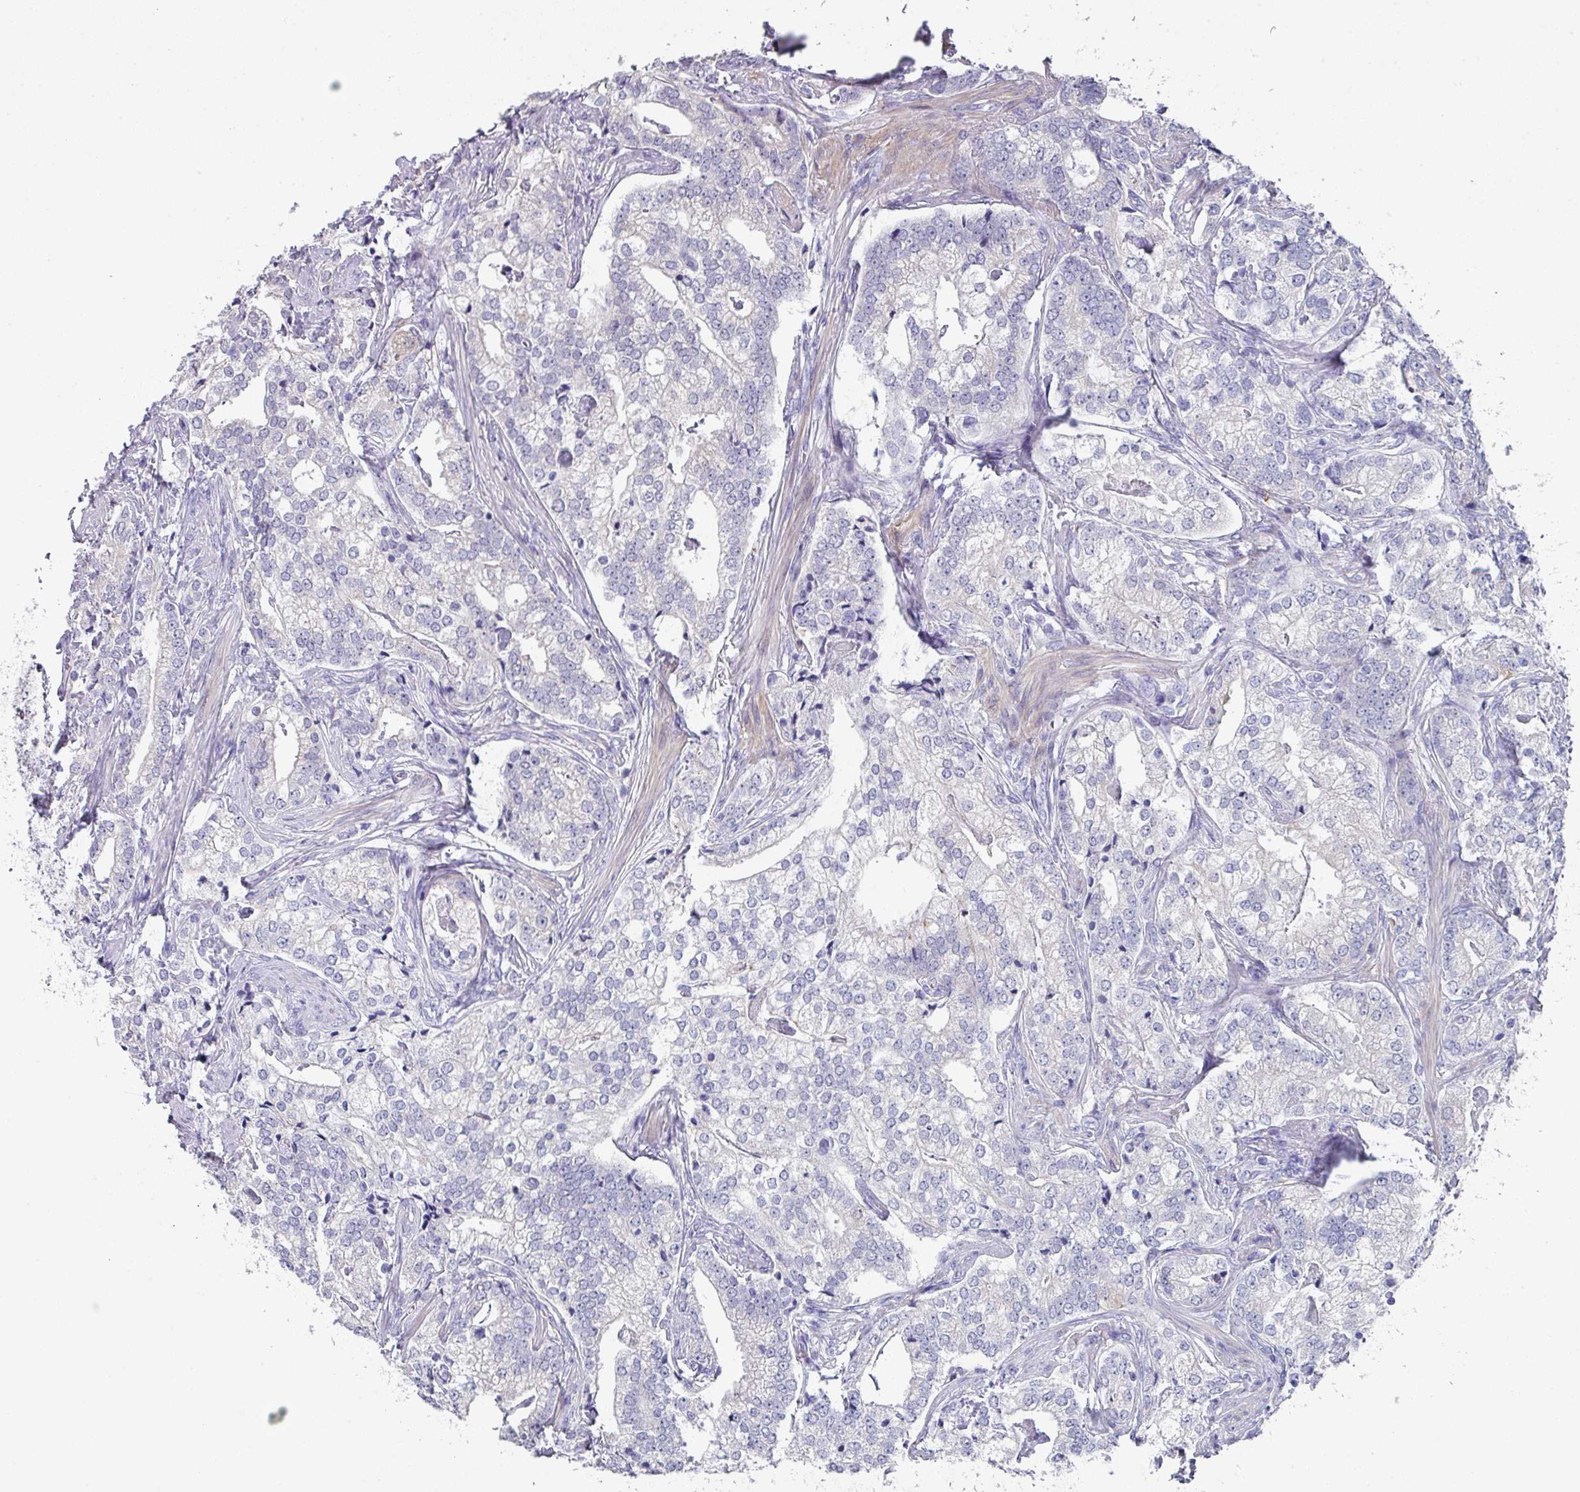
{"staining": {"intensity": "negative", "quantity": "none", "location": "none"}, "tissue": "prostate cancer", "cell_type": "Tumor cells", "image_type": "cancer", "snomed": [{"axis": "morphology", "description": "Adenocarcinoma, High grade"}, {"axis": "topography", "description": "Prostate"}], "caption": "Adenocarcinoma (high-grade) (prostate) was stained to show a protein in brown. There is no significant expression in tumor cells.", "gene": "PEX10", "patient": {"sex": "male", "age": 69}}